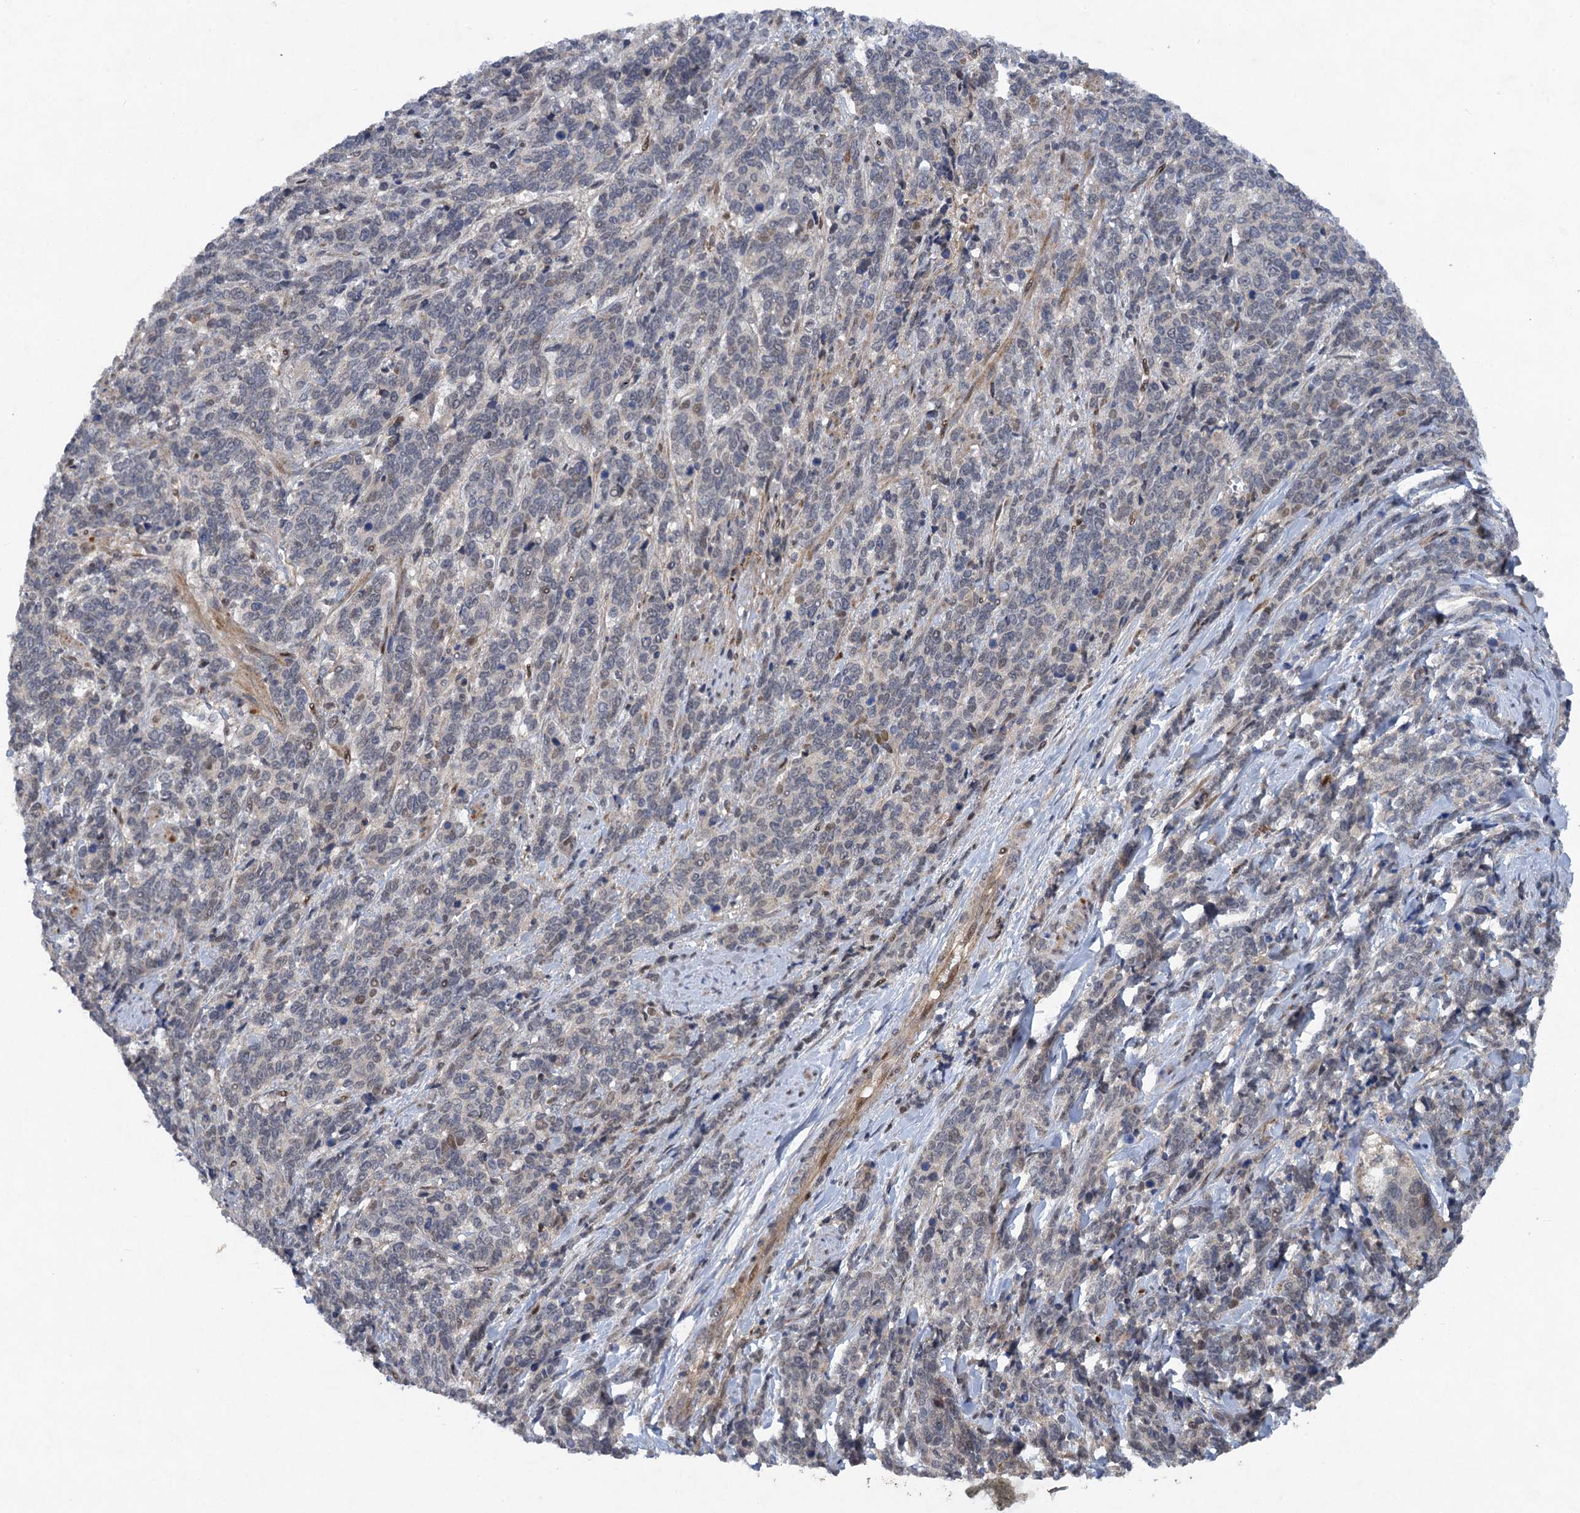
{"staining": {"intensity": "negative", "quantity": "none", "location": "none"}, "tissue": "cervical cancer", "cell_type": "Tumor cells", "image_type": "cancer", "snomed": [{"axis": "morphology", "description": "Squamous cell carcinoma, NOS"}, {"axis": "topography", "description": "Cervix"}], "caption": "Image shows no significant protein positivity in tumor cells of cervical cancer (squamous cell carcinoma).", "gene": "NUDT22", "patient": {"sex": "female", "age": 60}}